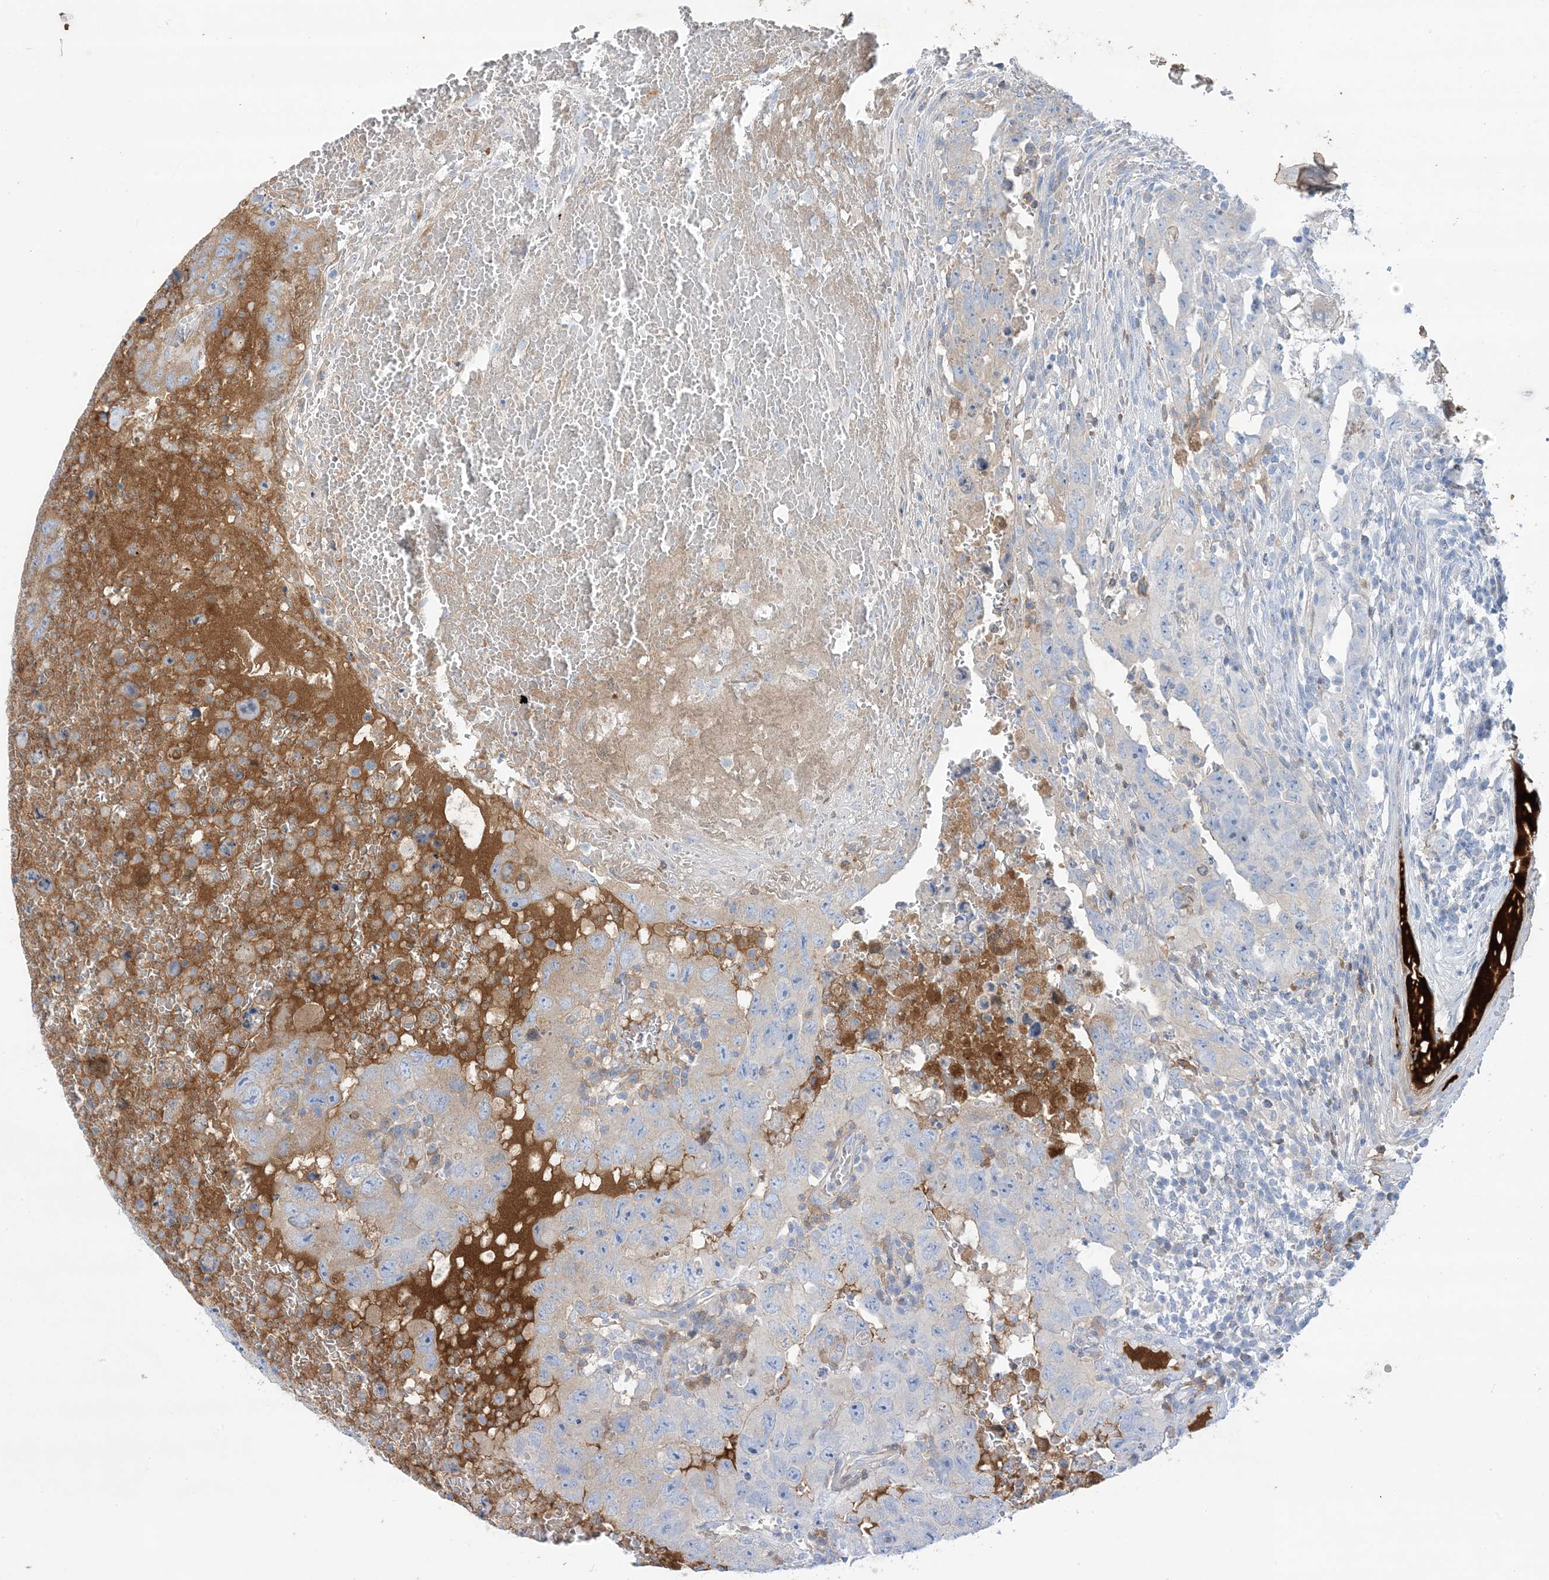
{"staining": {"intensity": "weak", "quantity": "<25%", "location": "cytoplasmic/membranous"}, "tissue": "testis cancer", "cell_type": "Tumor cells", "image_type": "cancer", "snomed": [{"axis": "morphology", "description": "Carcinoma, Embryonal, NOS"}, {"axis": "topography", "description": "Testis"}], "caption": "Immunohistochemistry histopathology image of neoplastic tissue: human testis embryonal carcinoma stained with DAB reveals no significant protein staining in tumor cells.", "gene": "ATP11C", "patient": {"sex": "male", "age": 26}}